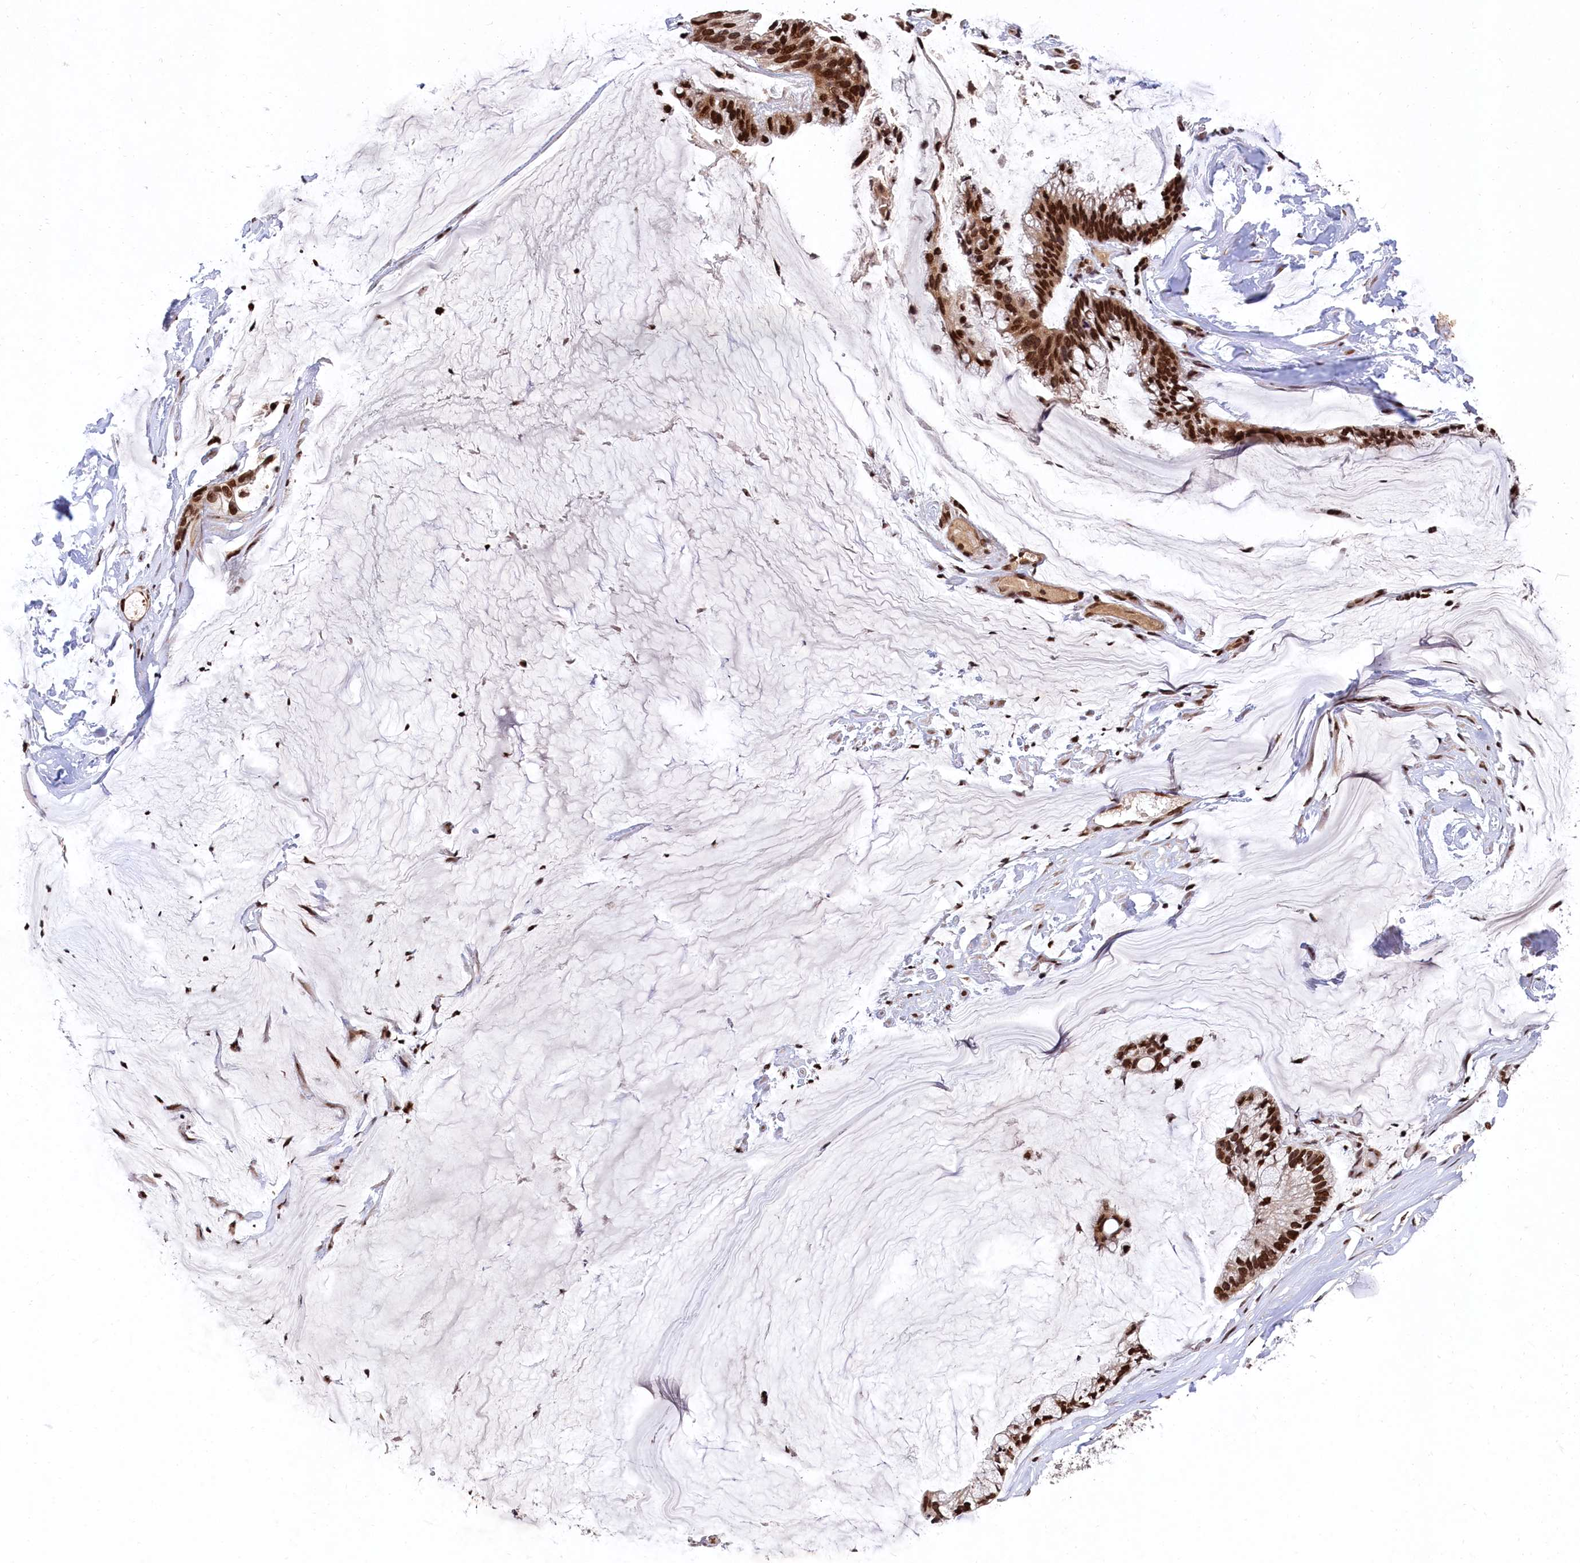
{"staining": {"intensity": "strong", "quantity": ">75%", "location": "cytoplasmic/membranous,nuclear"}, "tissue": "ovarian cancer", "cell_type": "Tumor cells", "image_type": "cancer", "snomed": [{"axis": "morphology", "description": "Cystadenocarcinoma, mucinous, NOS"}, {"axis": "topography", "description": "Ovary"}], "caption": "Strong cytoplasmic/membranous and nuclear staining for a protein is seen in approximately >75% of tumor cells of mucinous cystadenocarcinoma (ovarian) using immunohistochemistry.", "gene": "FAM217B", "patient": {"sex": "female", "age": 39}}